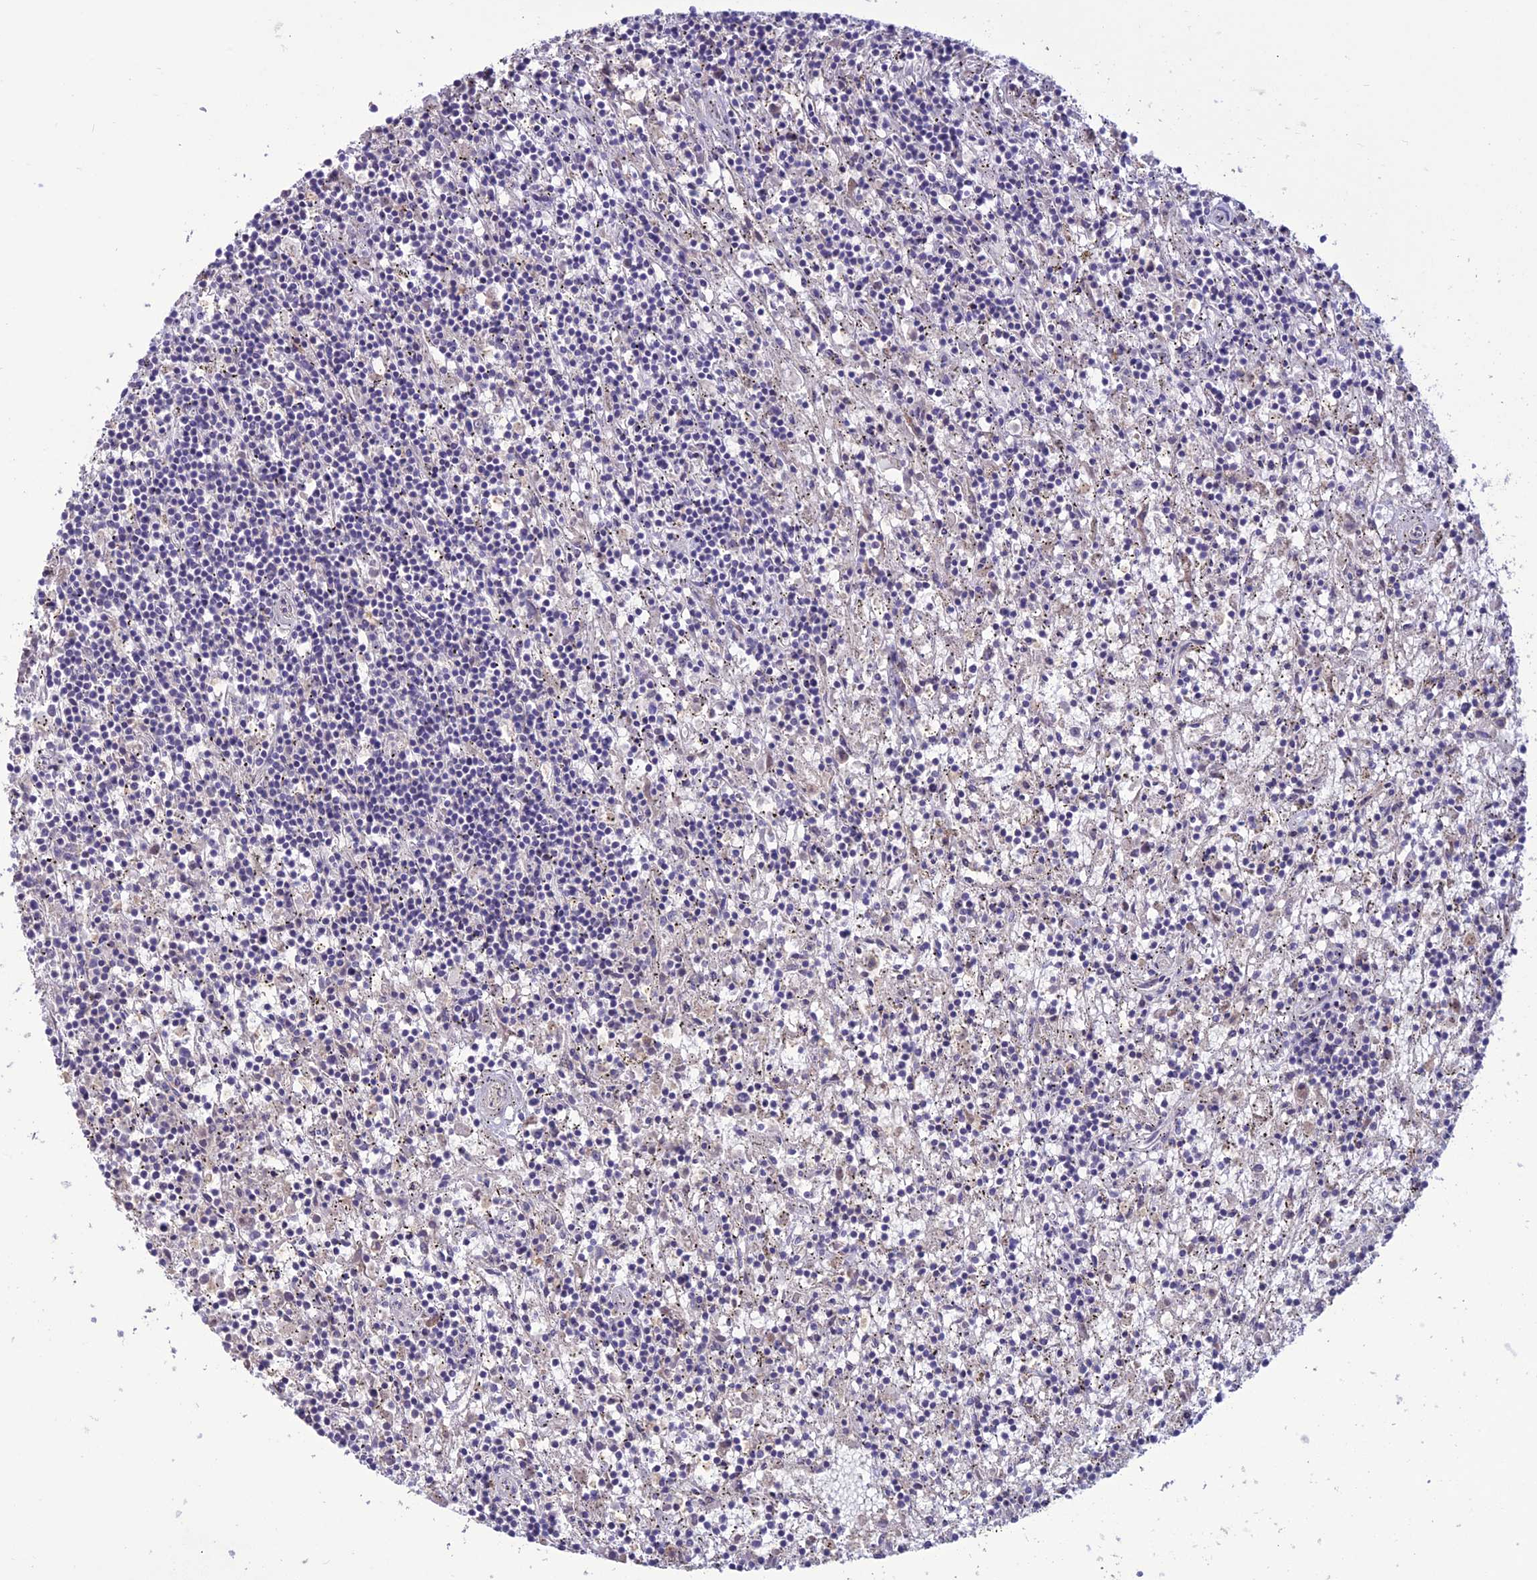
{"staining": {"intensity": "negative", "quantity": "none", "location": "none"}, "tissue": "lymphoma", "cell_type": "Tumor cells", "image_type": "cancer", "snomed": [{"axis": "morphology", "description": "Malignant lymphoma, non-Hodgkin's type, Low grade"}, {"axis": "topography", "description": "Spleen"}], "caption": "This histopathology image is of malignant lymphoma, non-Hodgkin's type (low-grade) stained with immunohistochemistry (IHC) to label a protein in brown with the nuclei are counter-stained blue. There is no expression in tumor cells. Nuclei are stained in blue.", "gene": "C2orf76", "patient": {"sex": "male", "age": 76}}